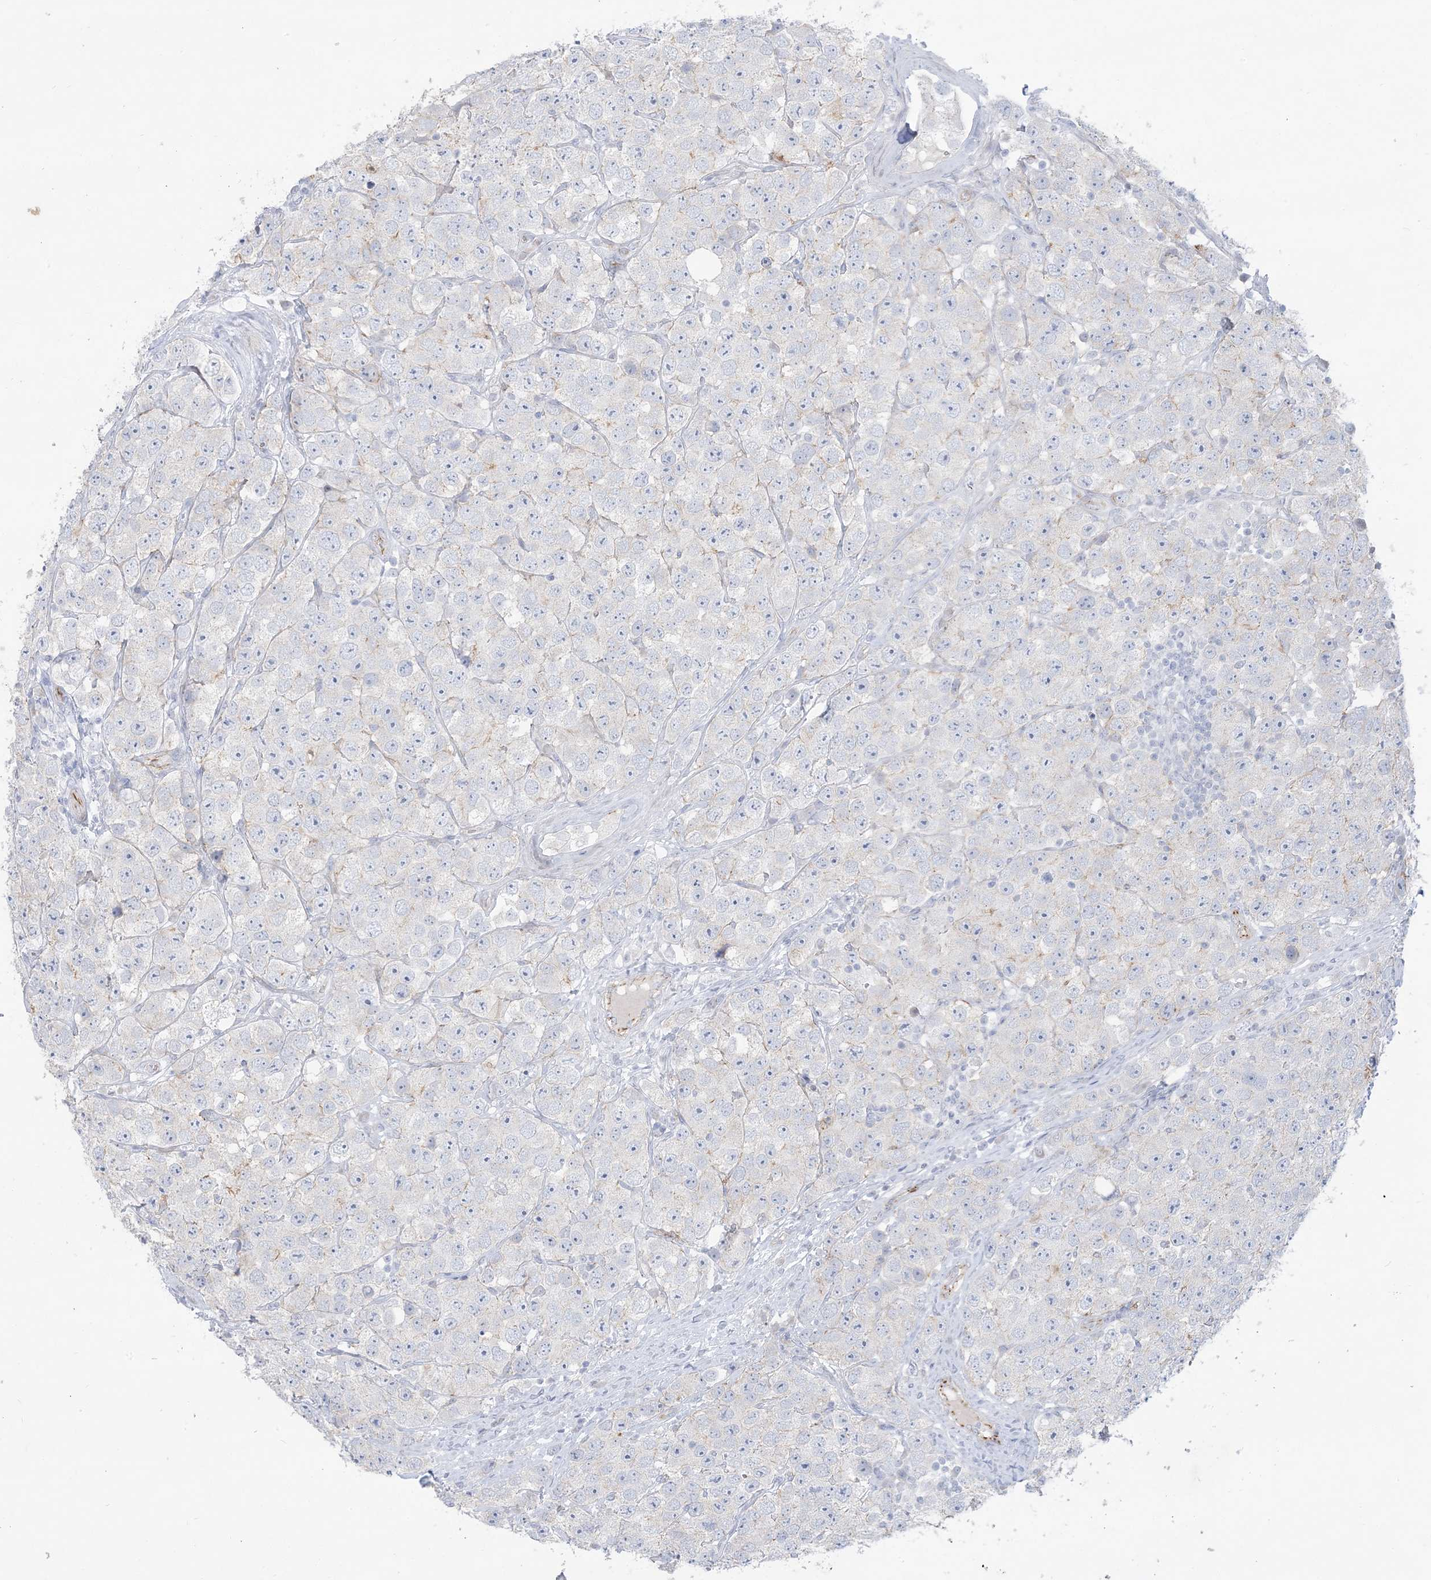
{"staining": {"intensity": "negative", "quantity": "none", "location": "none"}, "tissue": "testis cancer", "cell_type": "Tumor cells", "image_type": "cancer", "snomed": [{"axis": "morphology", "description": "Seminoma, NOS"}, {"axis": "topography", "description": "Testis"}], "caption": "Seminoma (testis) was stained to show a protein in brown. There is no significant staining in tumor cells.", "gene": "B3GNT7", "patient": {"sex": "male", "age": 28}}